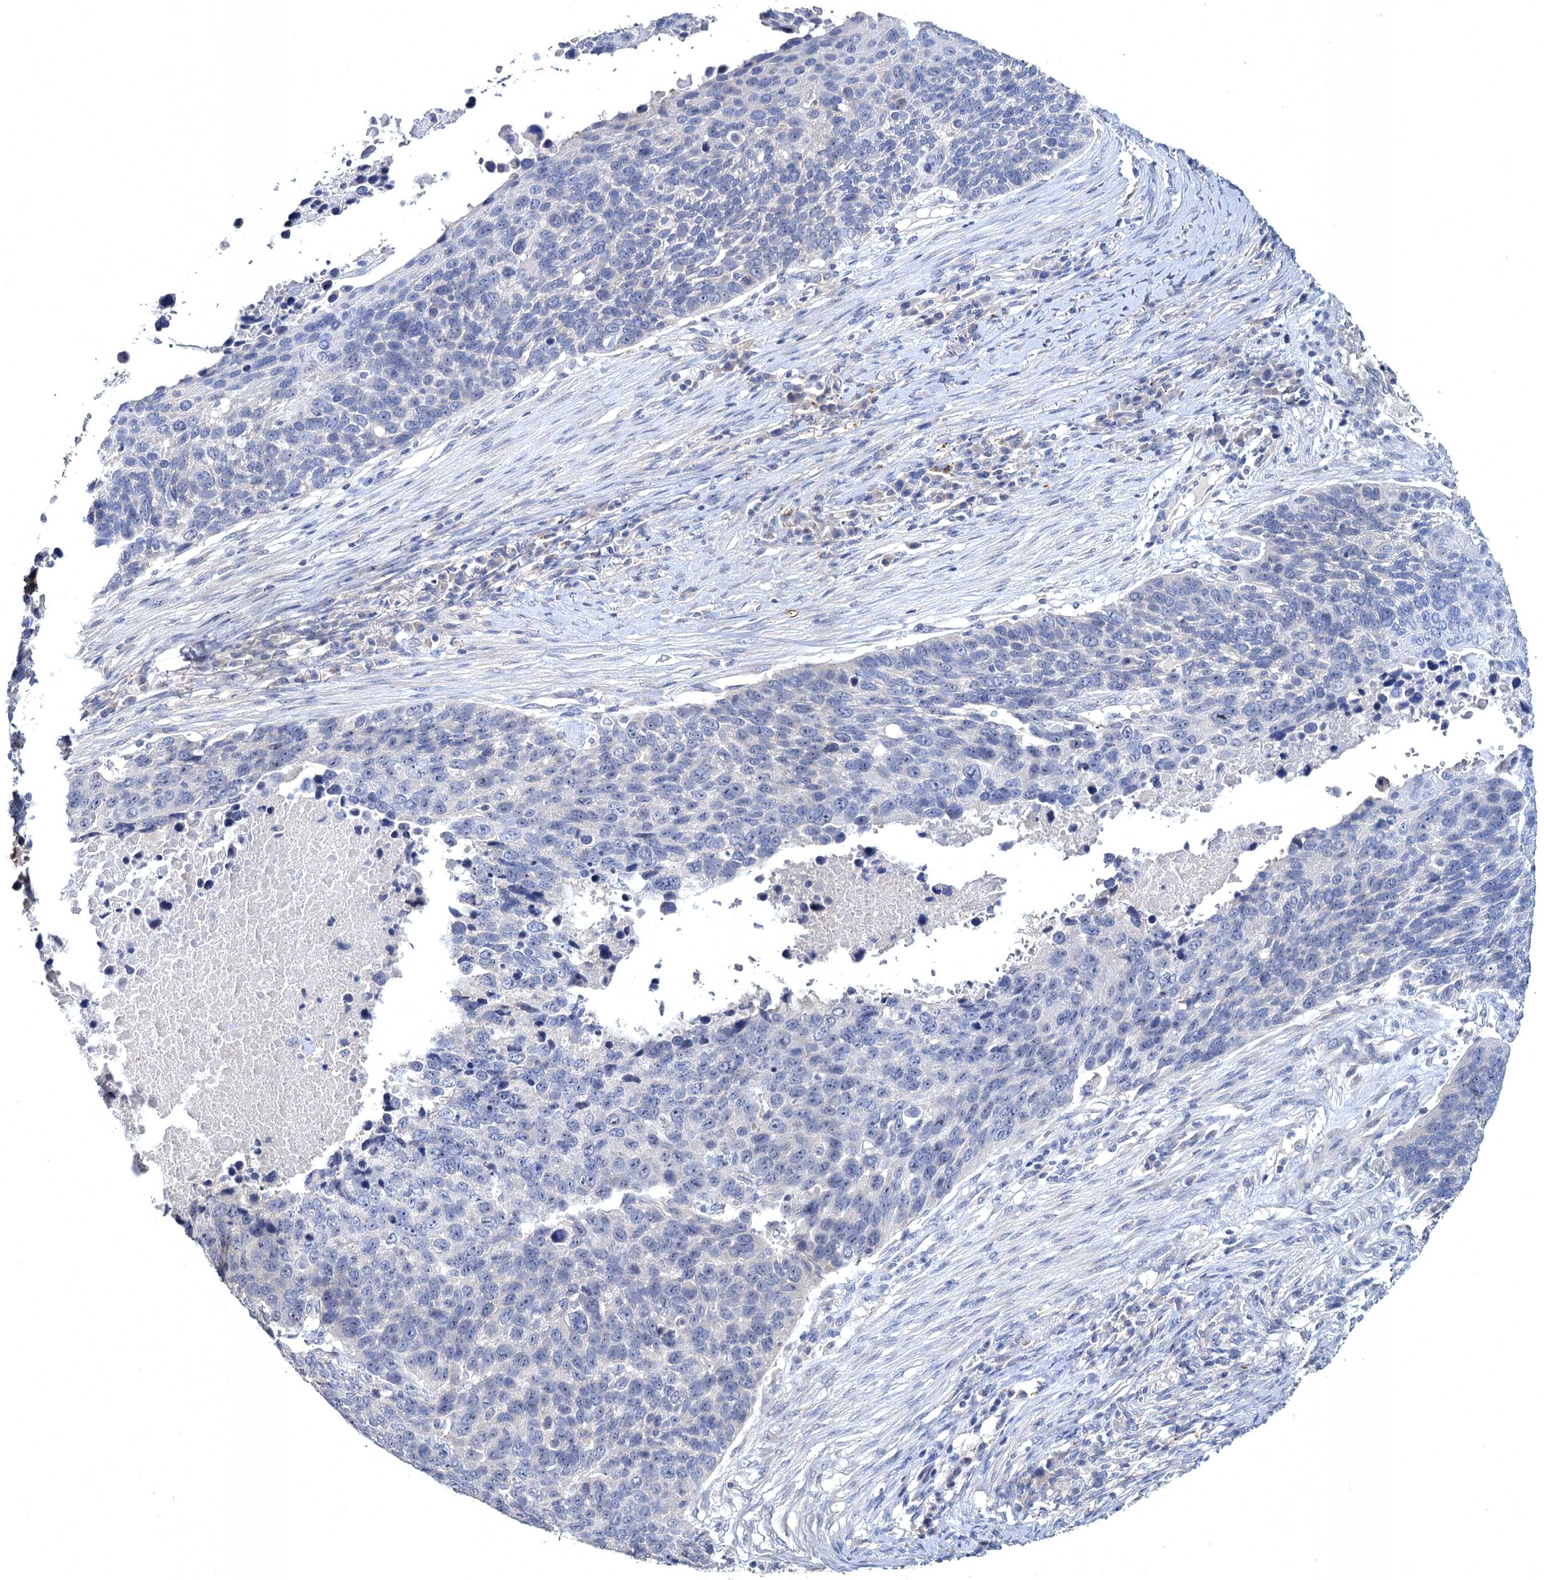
{"staining": {"intensity": "negative", "quantity": "none", "location": "none"}, "tissue": "lung cancer", "cell_type": "Tumor cells", "image_type": "cancer", "snomed": [{"axis": "morphology", "description": "Normal tissue, NOS"}, {"axis": "morphology", "description": "Squamous cell carcinoma, NOS"}, {"axis": "topography", "description": "Lymph node"}, {"axis": "topography", "description": "Lung"}], "caption": "DAB immunohistochemical staining of lung cancer (squamous cell carcinoma) demonstrates no significant staining in tumor cells. Nuclei are stained in blue.", "gene": "ATP9A", "patient": {"sex": "male", "age": 66}}